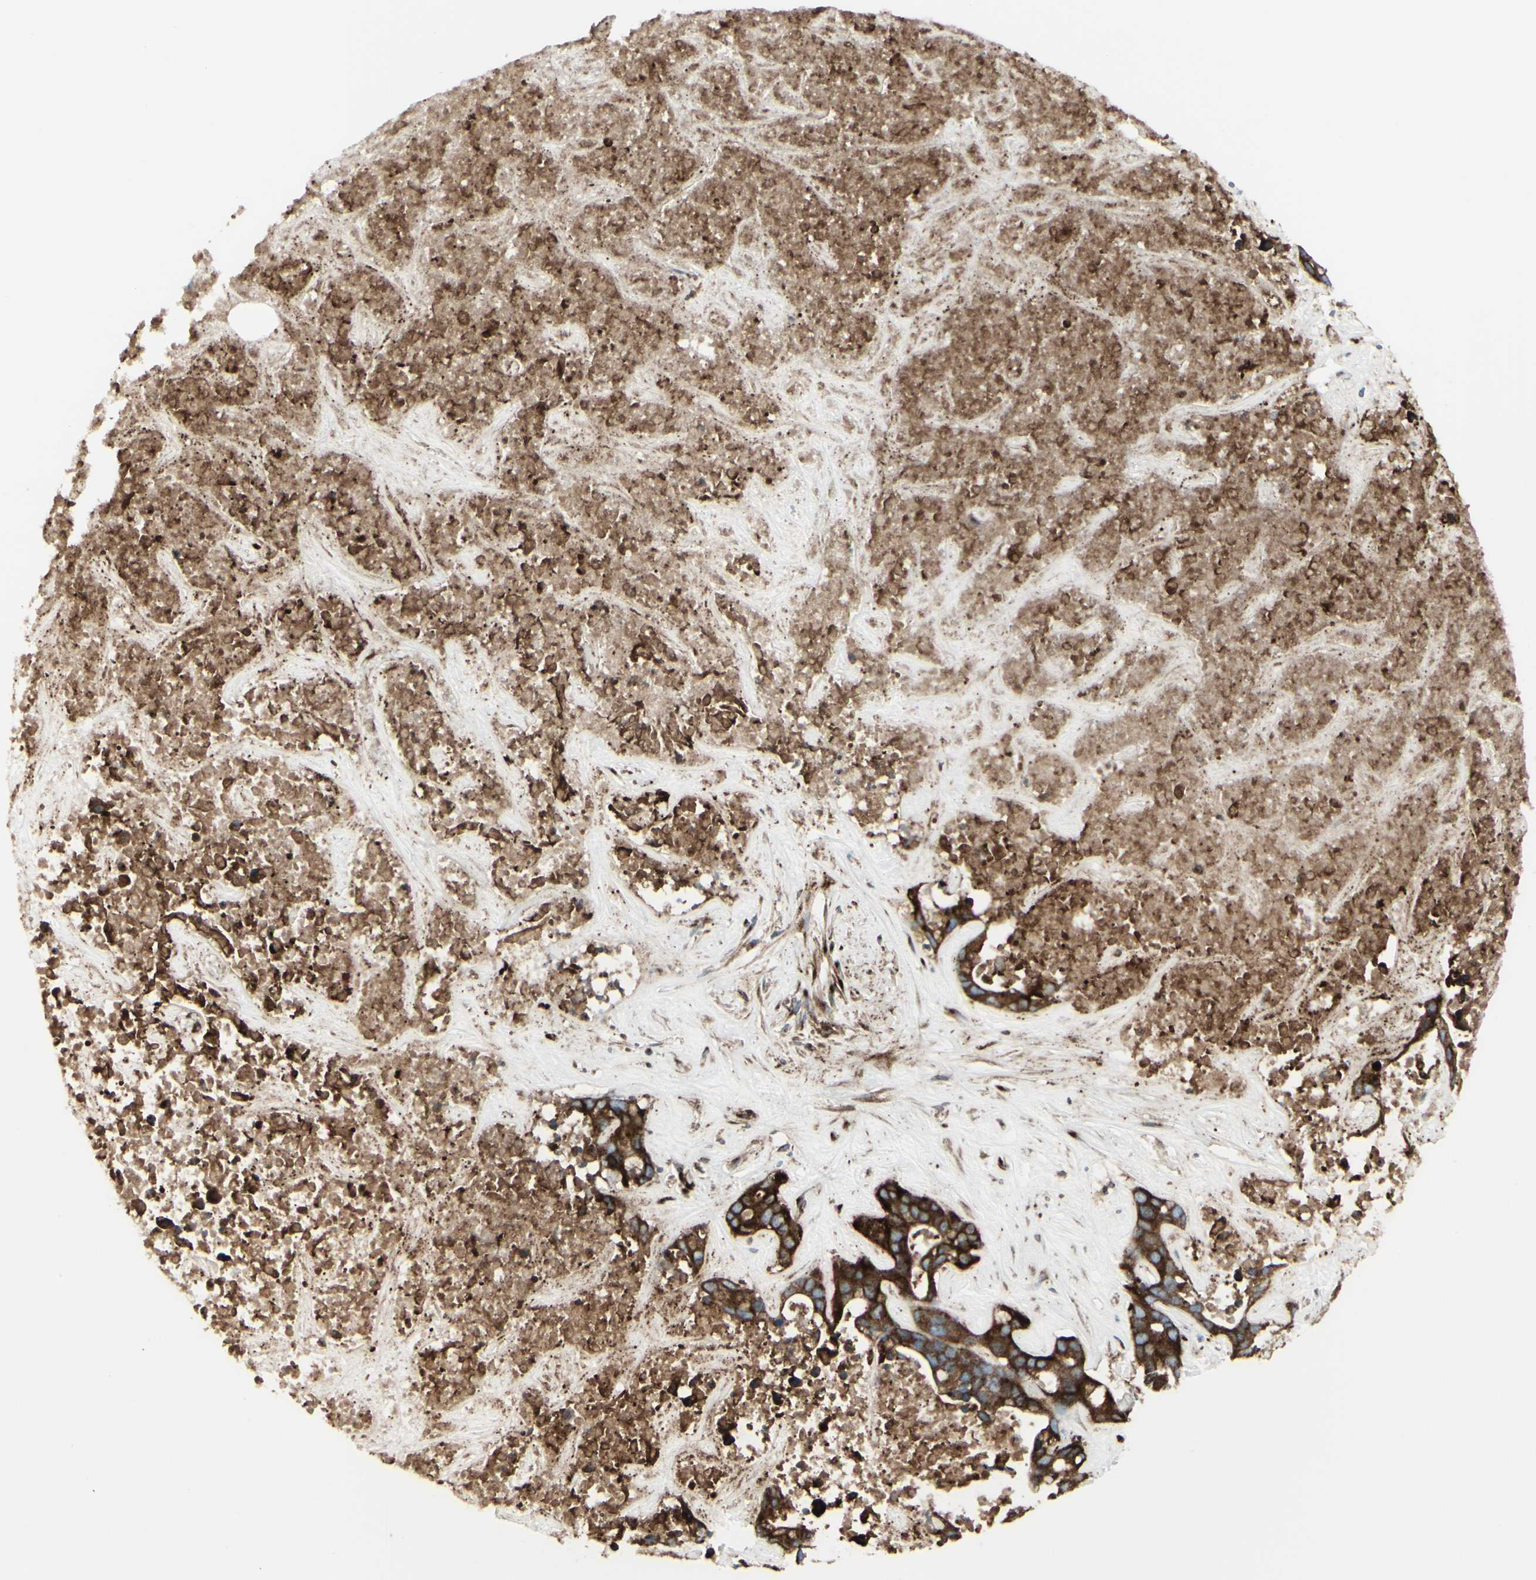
{"staining": {"intensity": "strong", "quantity": ">75%", "location": "cytoplasmic/membranous"}, "tissue": "liver cancer", "cell_type": "Tumor cells", "image_type": "cancer", "snomed": [{"axis": "morphology", "description": "Cholangiocarcinoma"}, {"axis": "topography", "description": "Liver"}], "caption": "Brown immunohistochemical staining in human liver cancer (cholangiocarcinoma) shows strong cytoplasmic/membranous staining in about >75% of tumor cells.", "gene": "NAPA", "patient": {"sex": "female", "age": 65}}